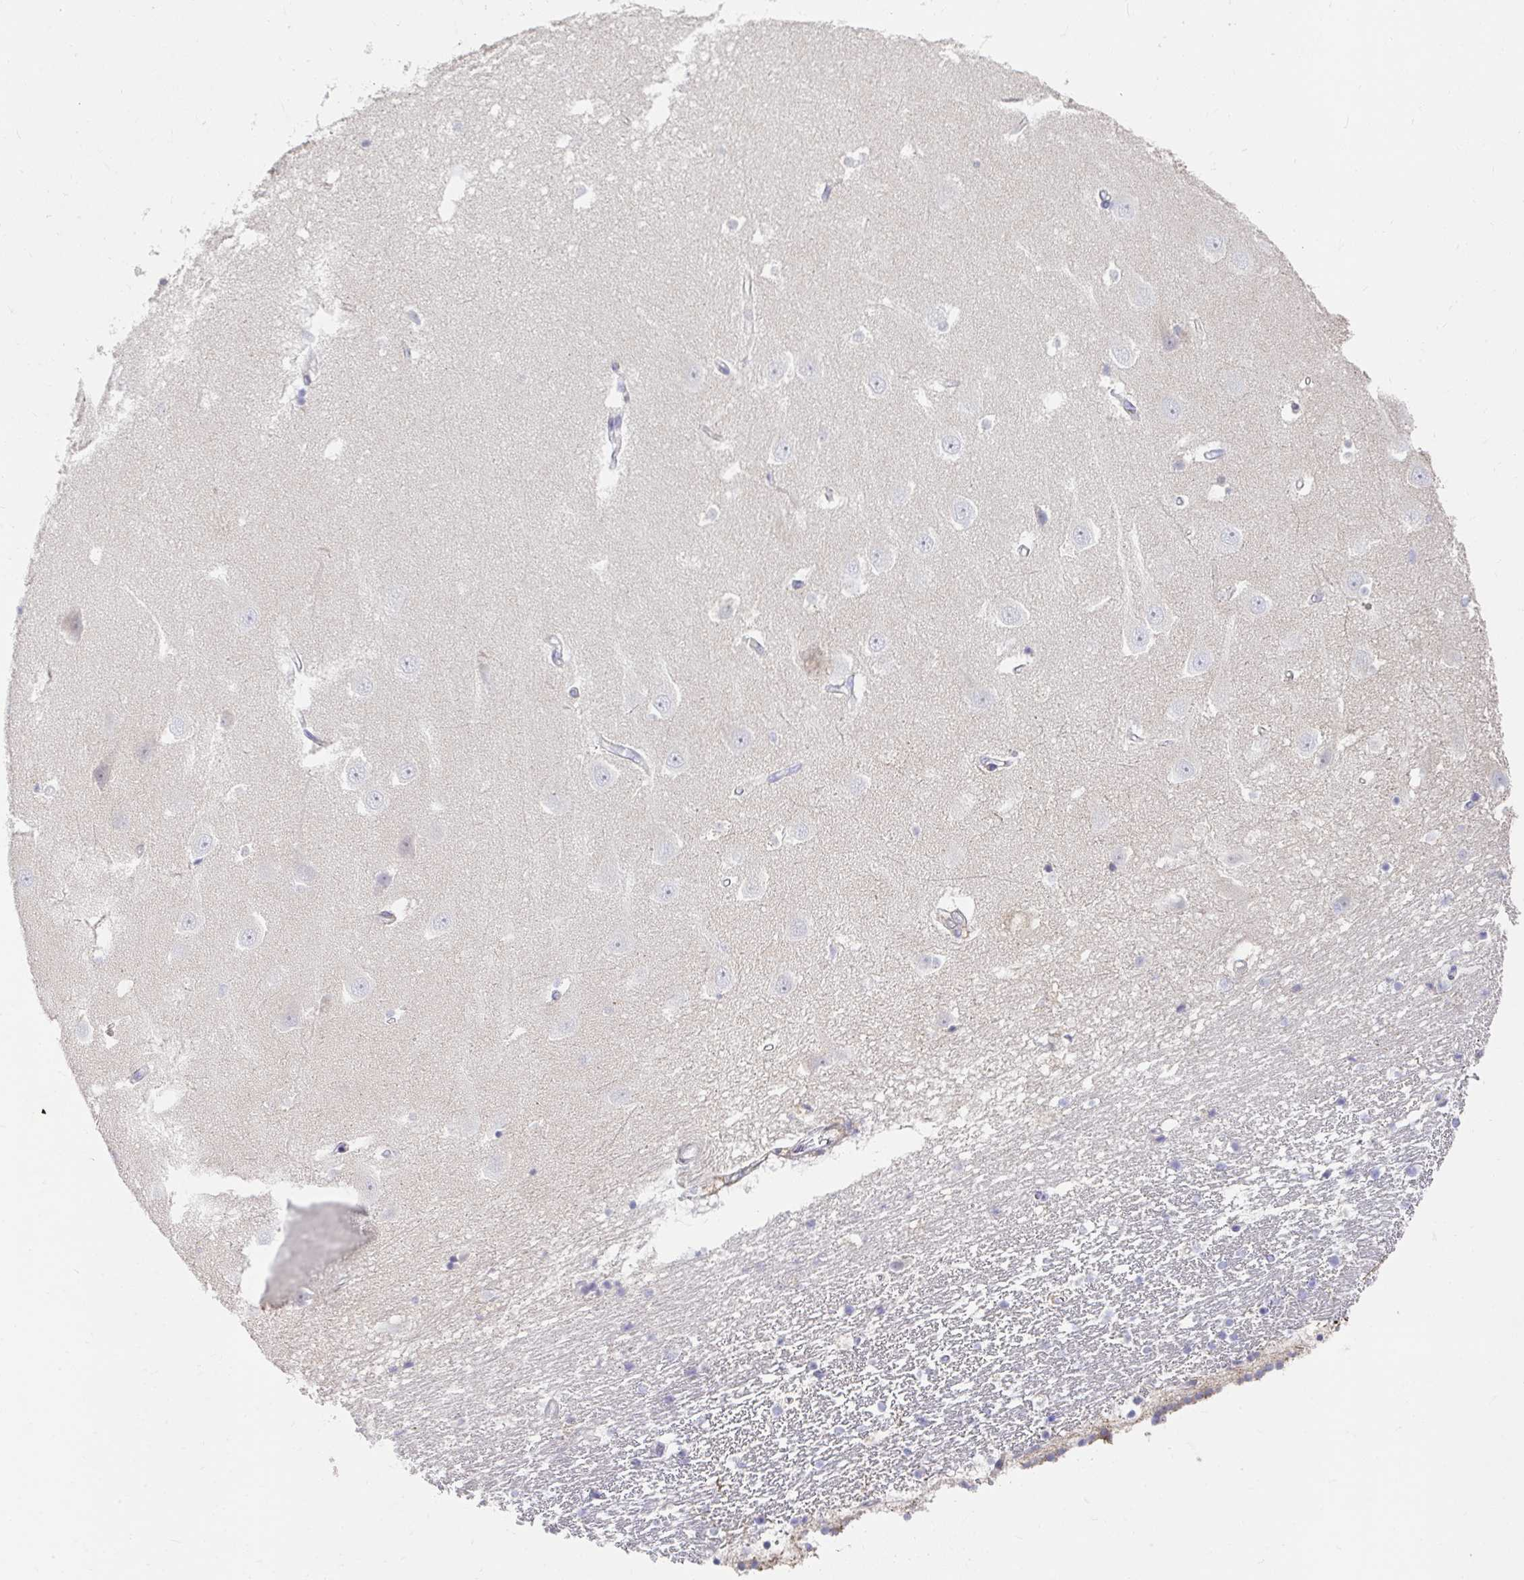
{"staining": {"intensity": "negative", "quantity": "none", "location": "none"}, "tissue": "hippocampus", "cell_type": "Glial cells", "image_type": "normal", "snomed": [{"axis": "morphology", "description": "Normal tissue, NOS"}, {"axis": "topography", "description": "Hippocampus"}], "caption": "Protein analysis of benign hippocampus reveals no significant expression in glial cells.", "gene": "PRRG3", "patient": {"sex": "male", "age": 63}}